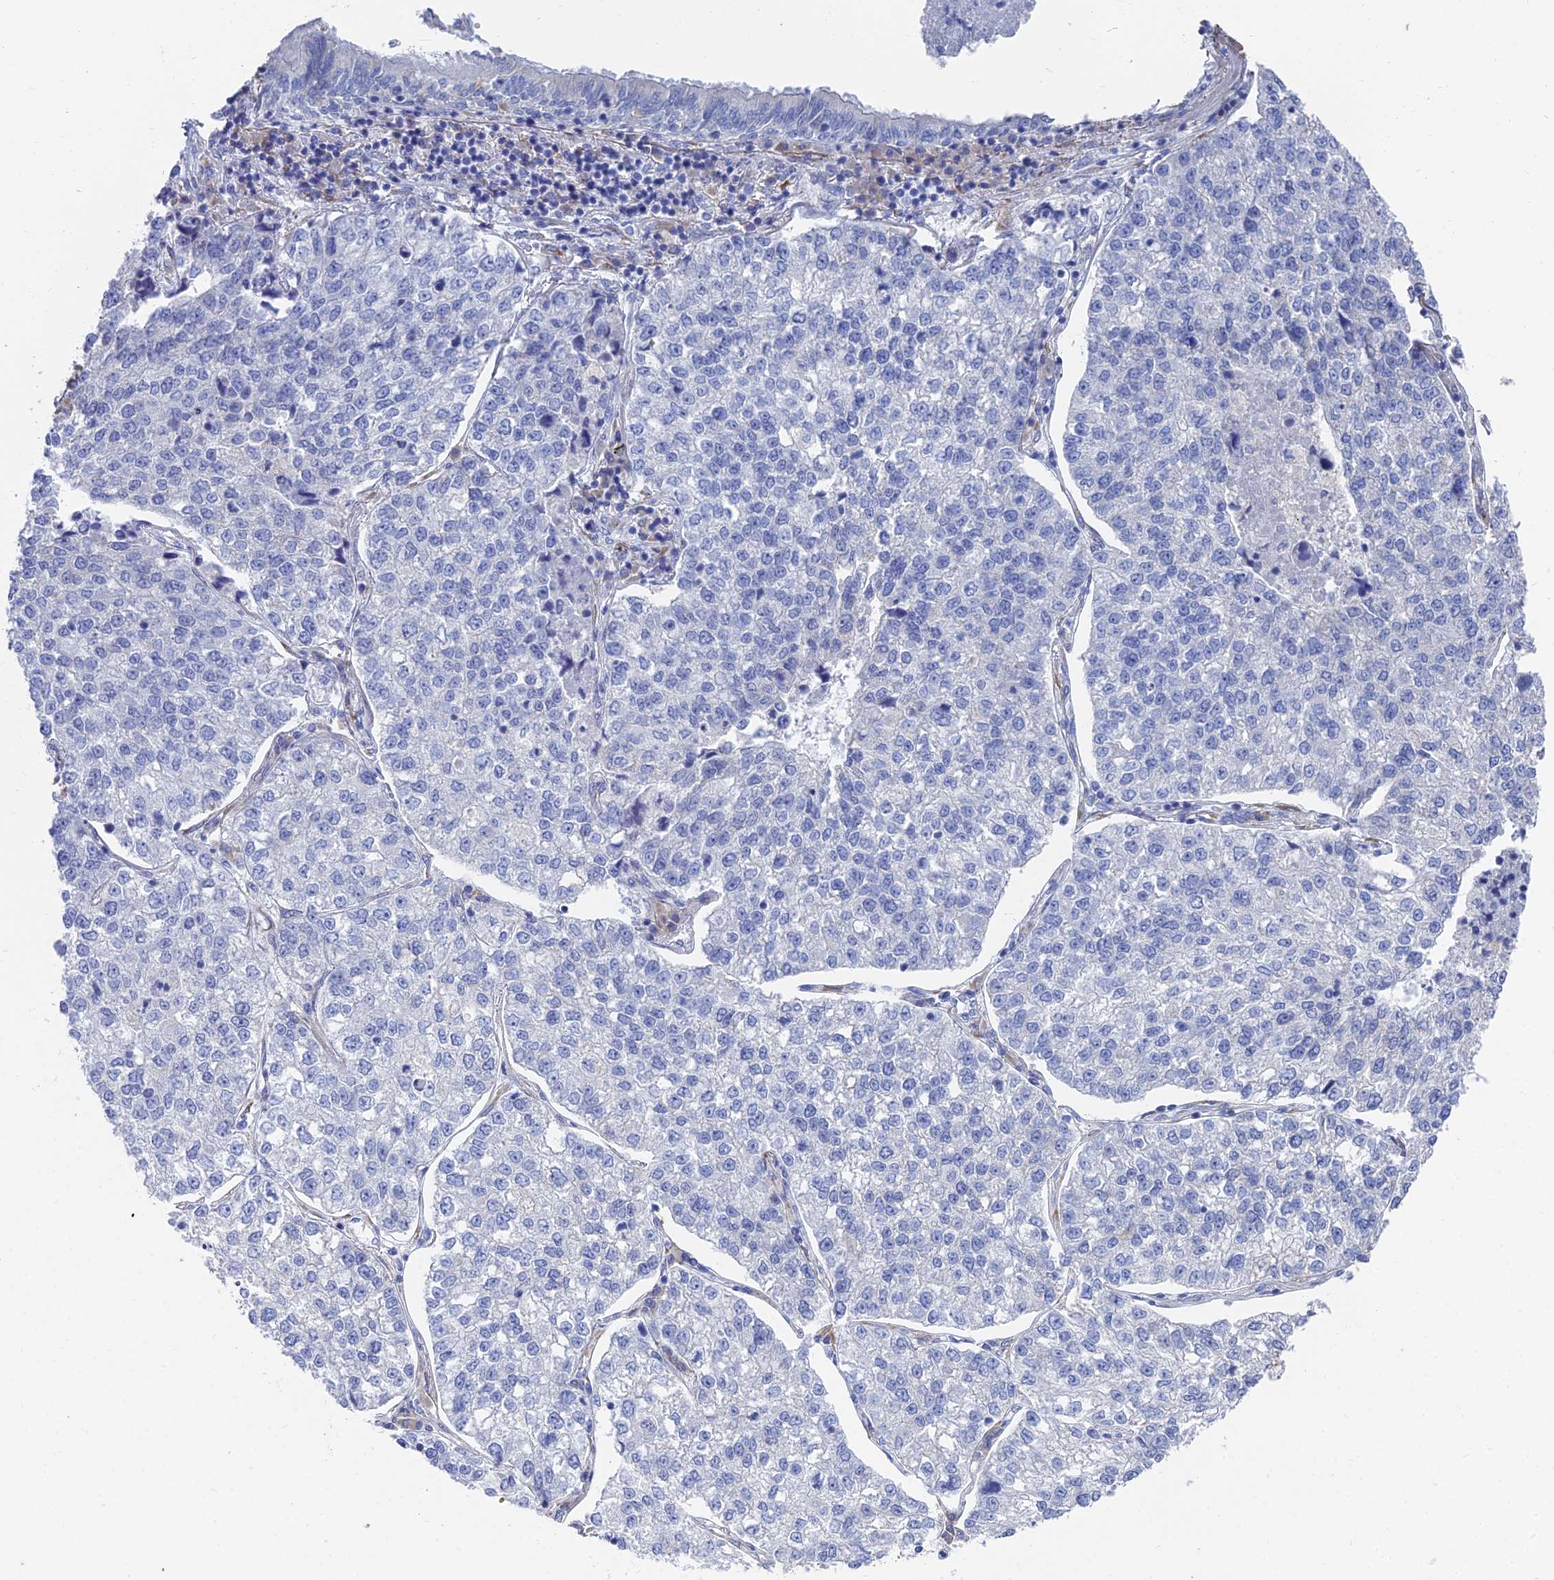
{"staining": {"intensity": "negative", "quantity": "none", "location": "none"}, "tissue": "lung cancer", "cell_type": "Tumor cells", "image_type": "cancer", "snomed": [{"axis": "morphology", "description": "Adenocarcinoma, NOS"}, {"axis": "topography", "description": "Lung"}], "caption": "The image reveals no significant positivity in tumor cells of lung cancer. (Brightfield microscopy of DAB IHC at high magnification).", "gene": "TNNT3", "patient": {"sex": "male", "age": 49}}